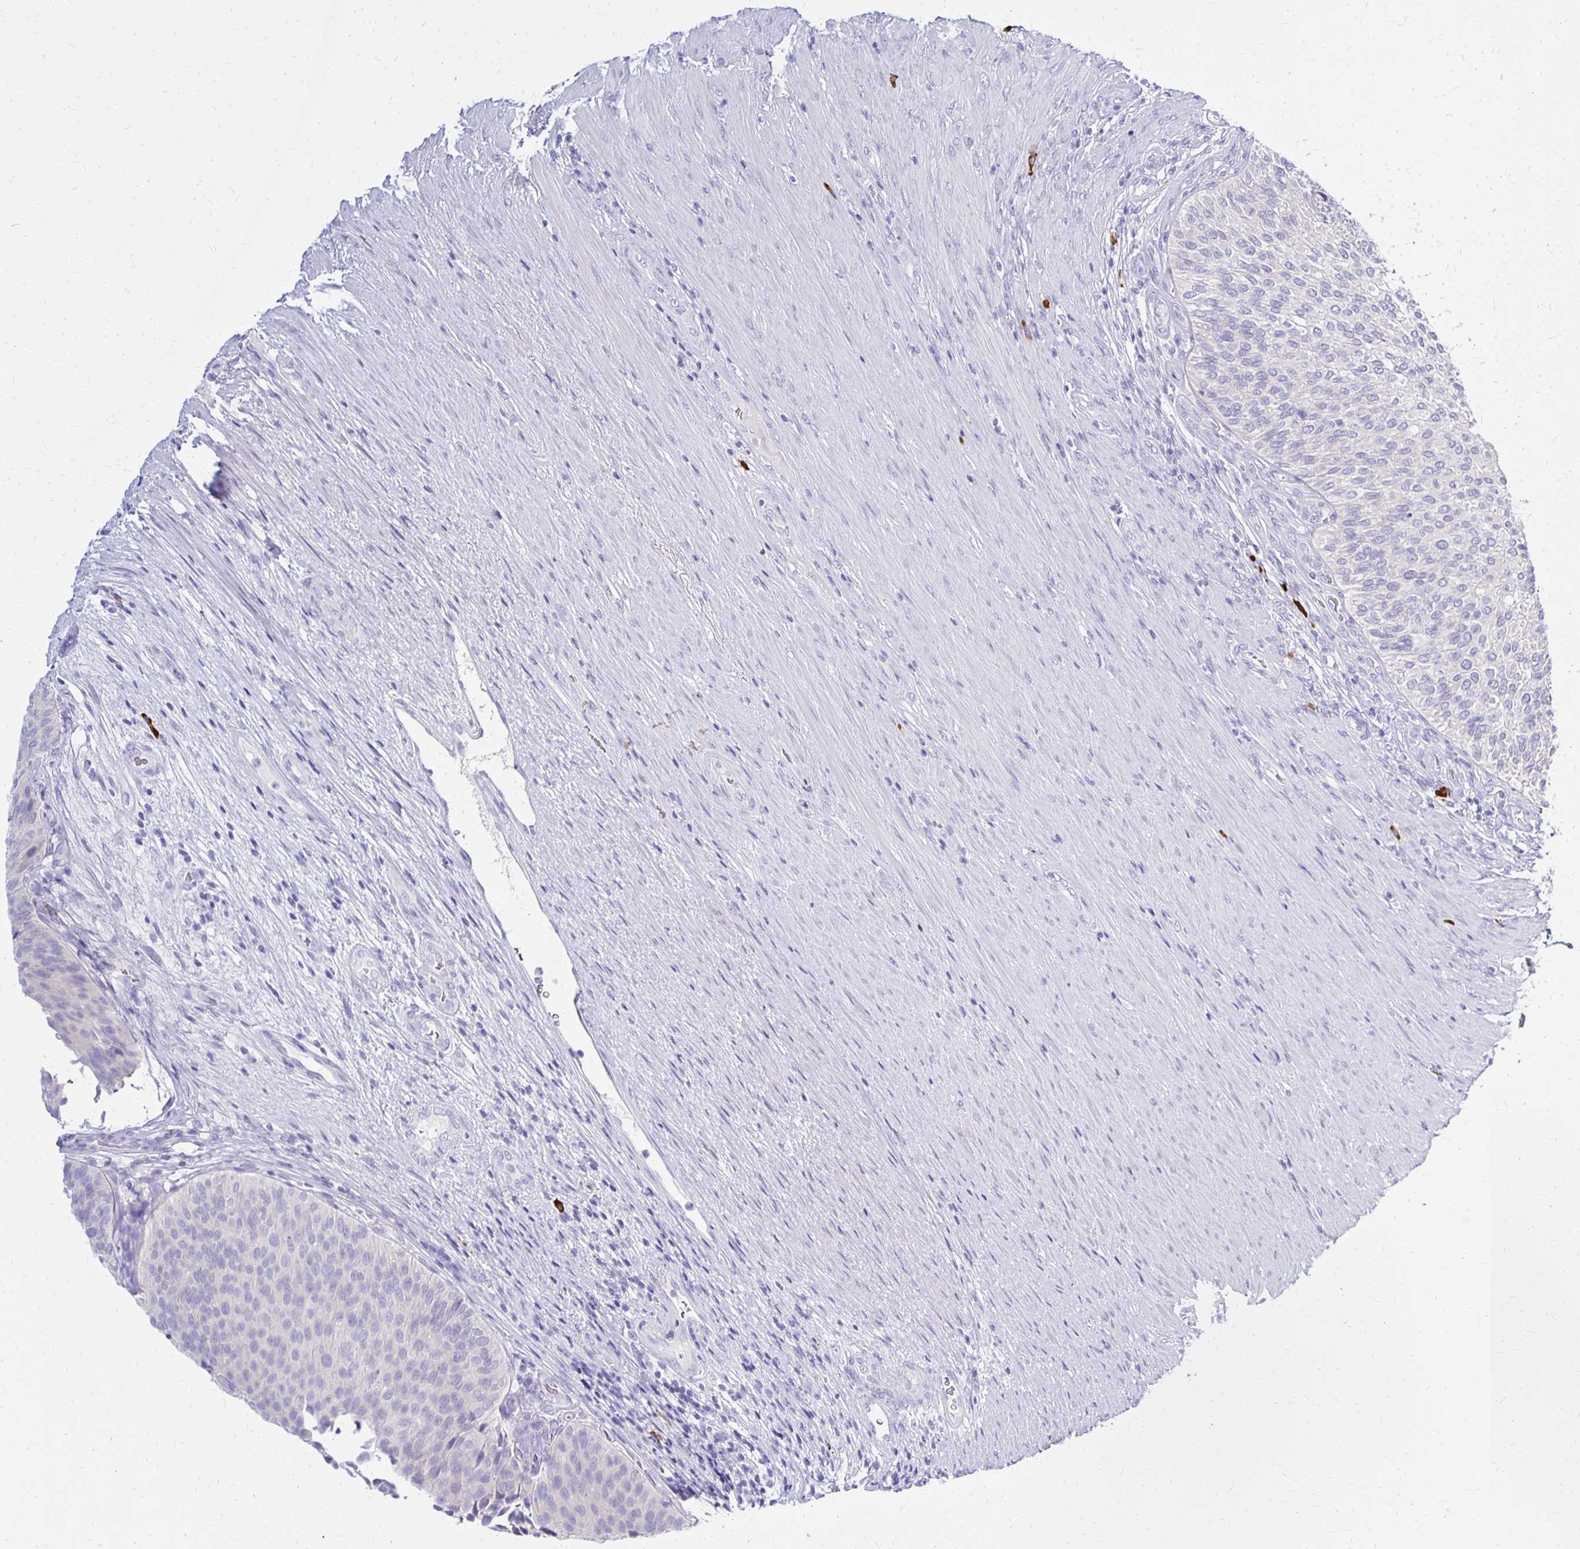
{"staining": {"intensity": "negative", "quantity": "none", "location": "none"}, "tissue": "urinary bladder", "cell_type": "Urothelial cells", "image_type": "normal", "snomed": [{"axis": "morphology", "description": "Normal tissue, NOS"}, {"axis": "topography", "description": "Urinary bladder"}, {"axis": "topography", "description": "Prostate"}], "caption": "Urothelial cells show no significant protein staining in unremarkable urinary bladder. (DAB (3,3'-diaminobenzidine) IHC visualized using brightfield microscopy, high magnification).", "gene": "FNTB", "patient": {"sex": "male", "age": 77}}